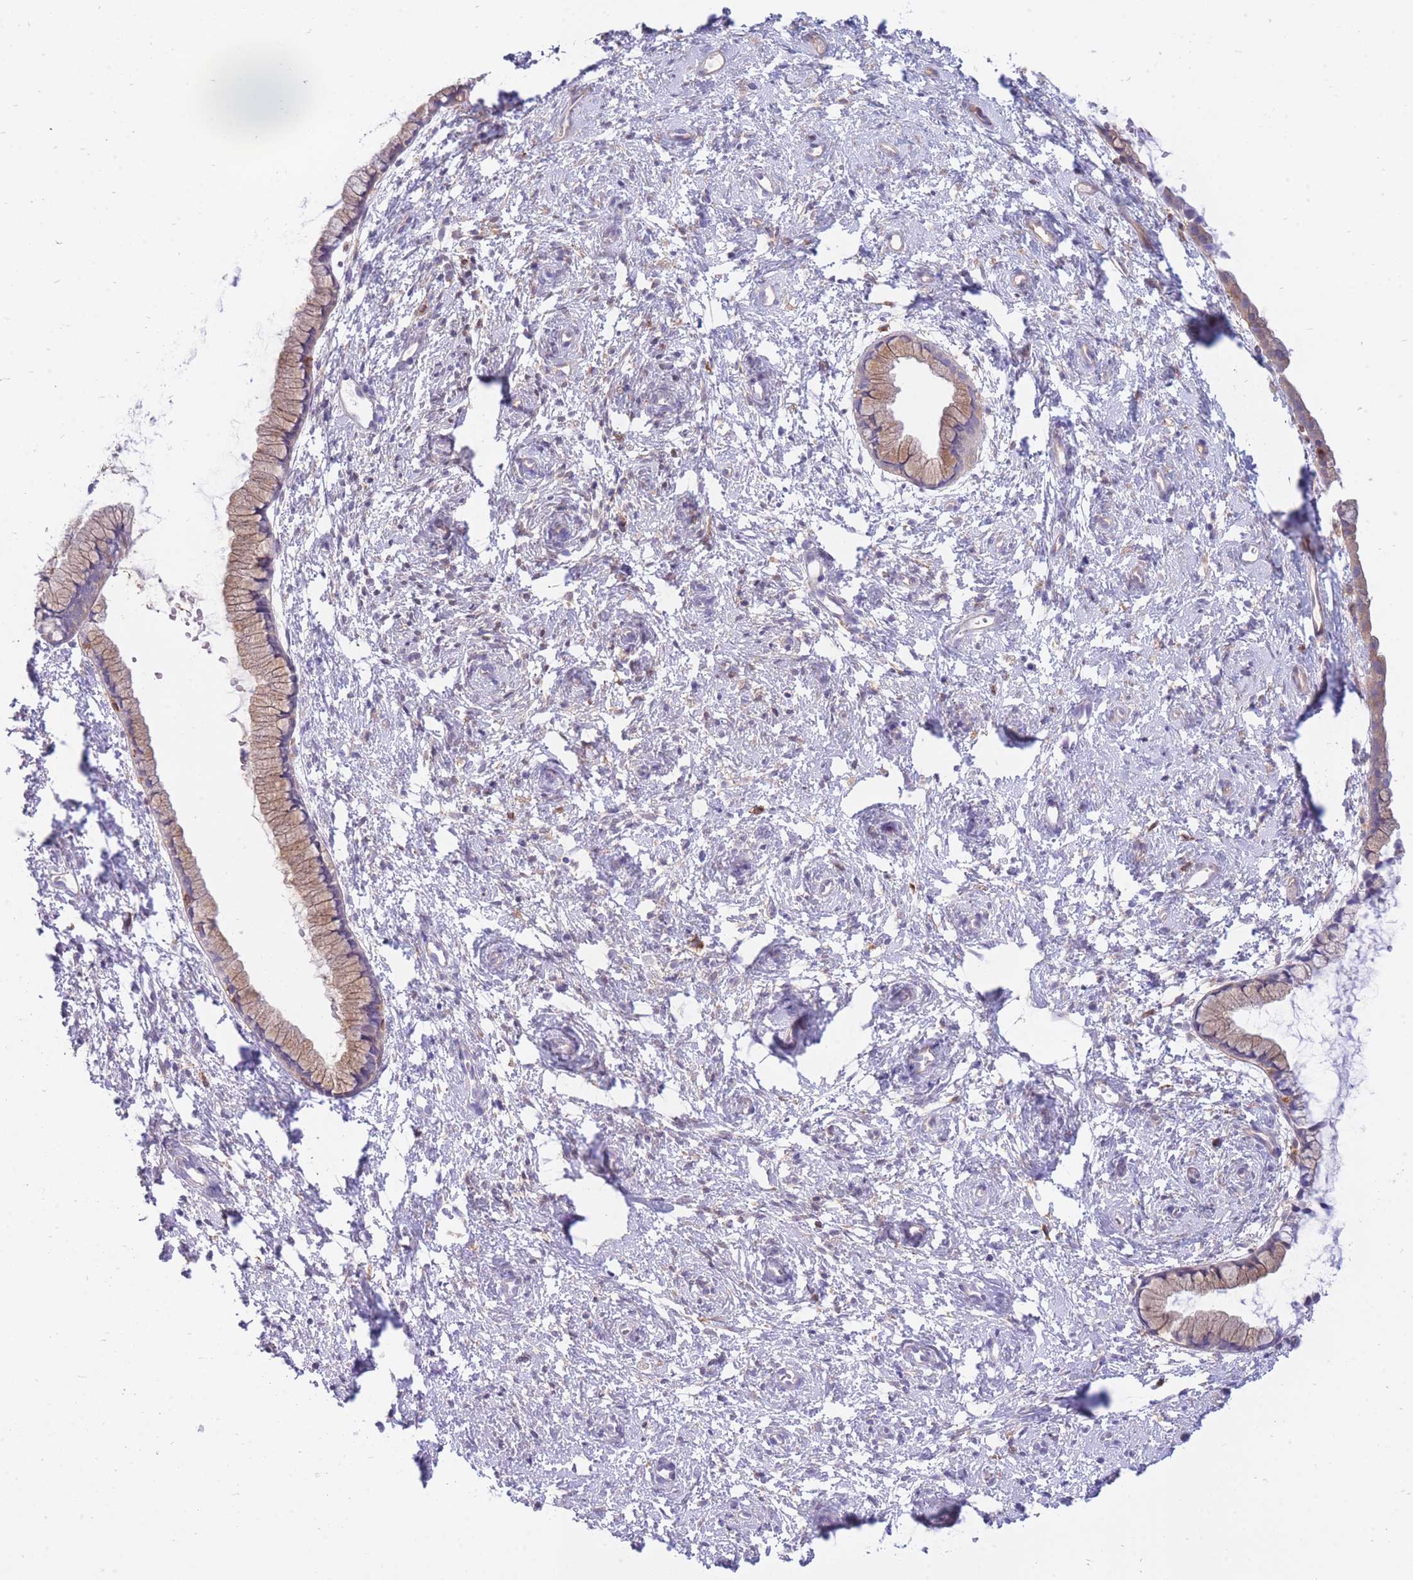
{"staining": {"intensity": "moderate", "quantity": "25%-75%", "location": "cytoplasmic/membranous"}, "tissue": "cervix", "cell_type": "Glandular cells", "image_type": "normal", "snomed": [{"axis": "morphology", "description": "Normal tissue, NOS"}, {"axis": "topography", "description": "Cervix"}], "caption": "Protein expression analysis of benign human cervix reveals moderate cytoplasmic/membranous staining in about 25%-75% of glandular cells. The staining was performed using DAB (3,3'-diaminobenzidine) to visualize the protein expression in brown, while the nuclei were stained in blue with hematoxylin (Magnification: 20x).", "gene": "NAMPT", "patient": {"sex": "female", "age": 57}}